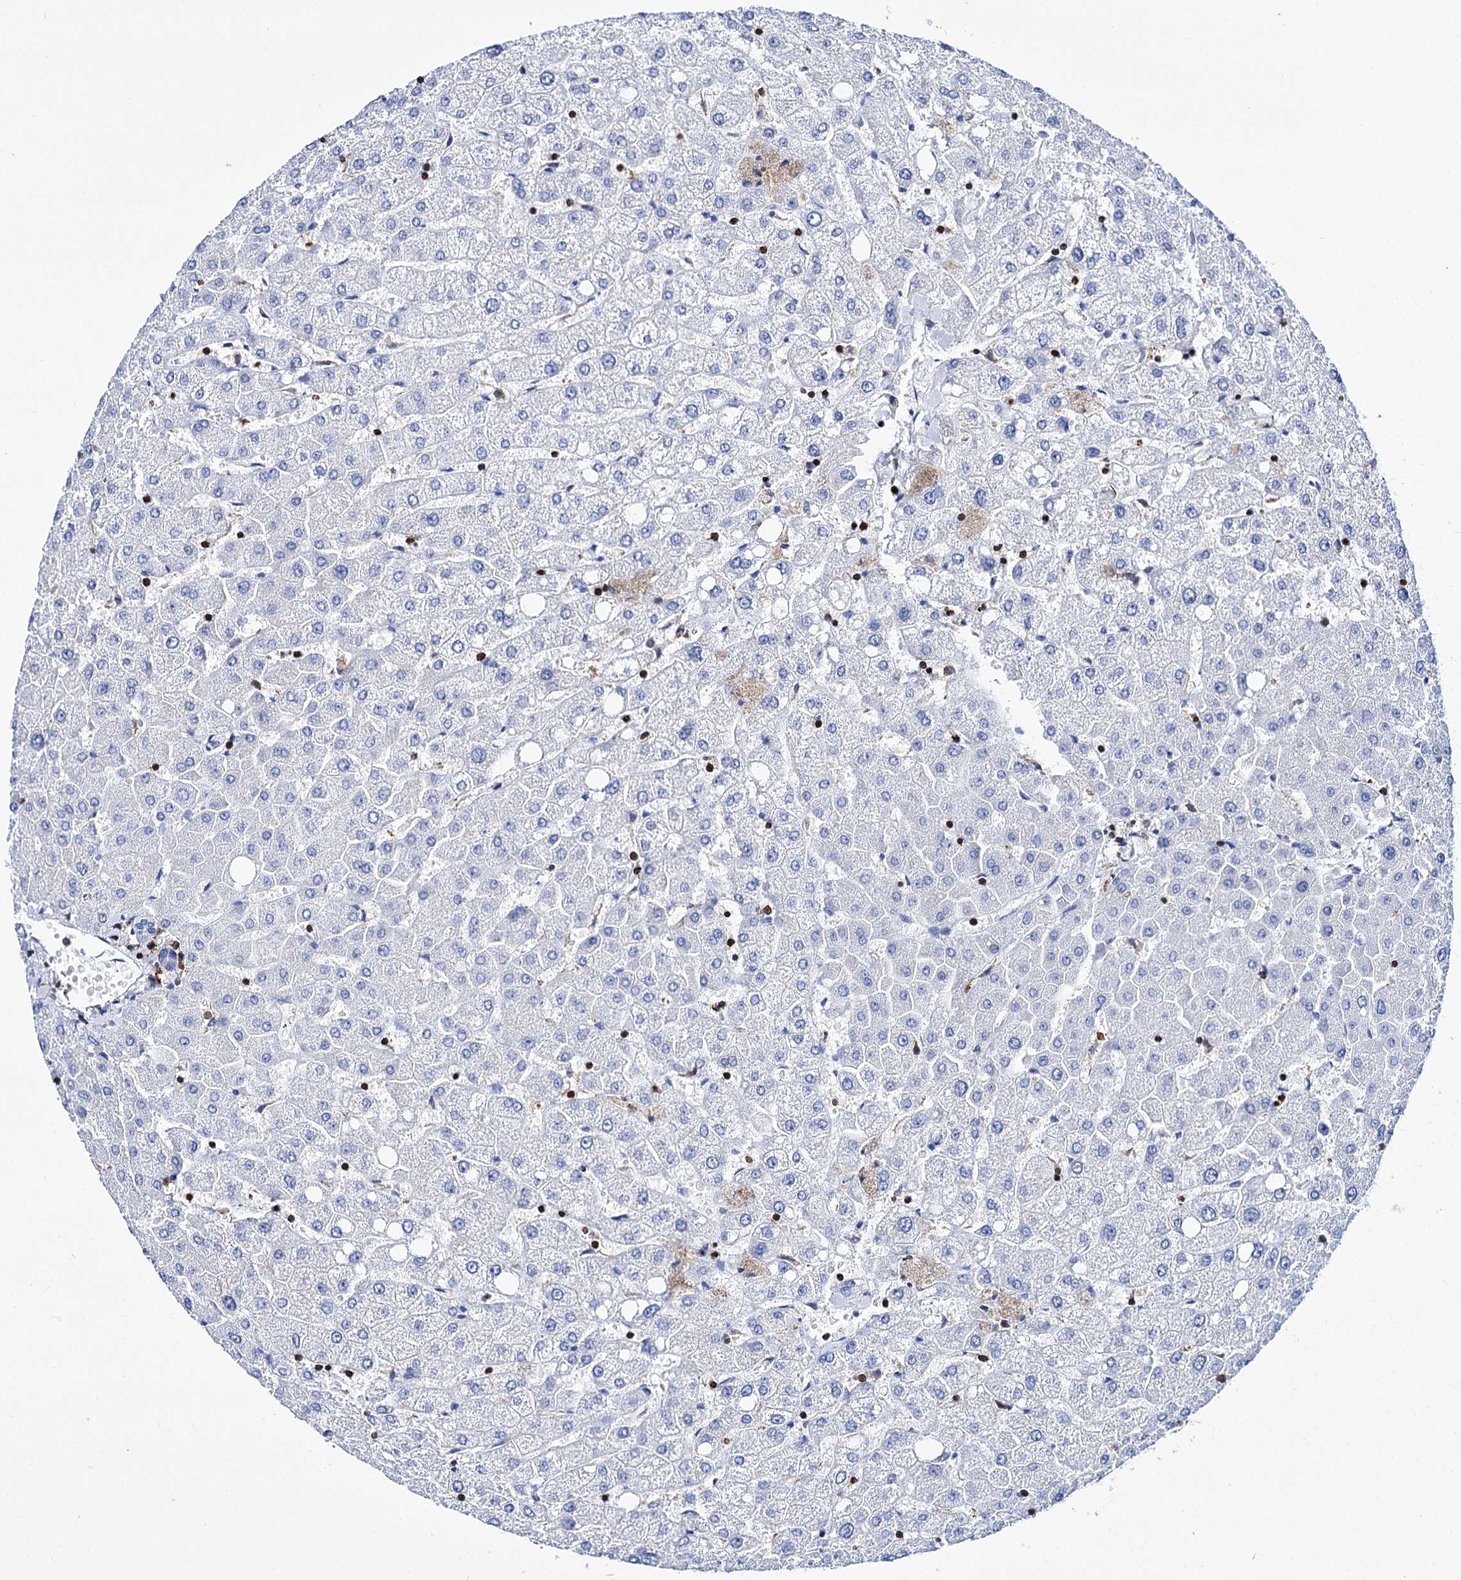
{"staining": {"intensity": "negative", "quantity": "none", "location": "none"}, "tissue": "liver", "cell_type": "Cholangiocytes", "image_type": "normal", "snomed": [{"axis": "morphology", "description": "Normal tissue, NOS"}, {"axis": "topography", "description": "Liver"}], "caption": "Immunohistochemical staining of normal human liver reveals no significant positivity in cholangiocytes.", "gene": "DEF6", "patient": {"sex": "female", "age": 54}}